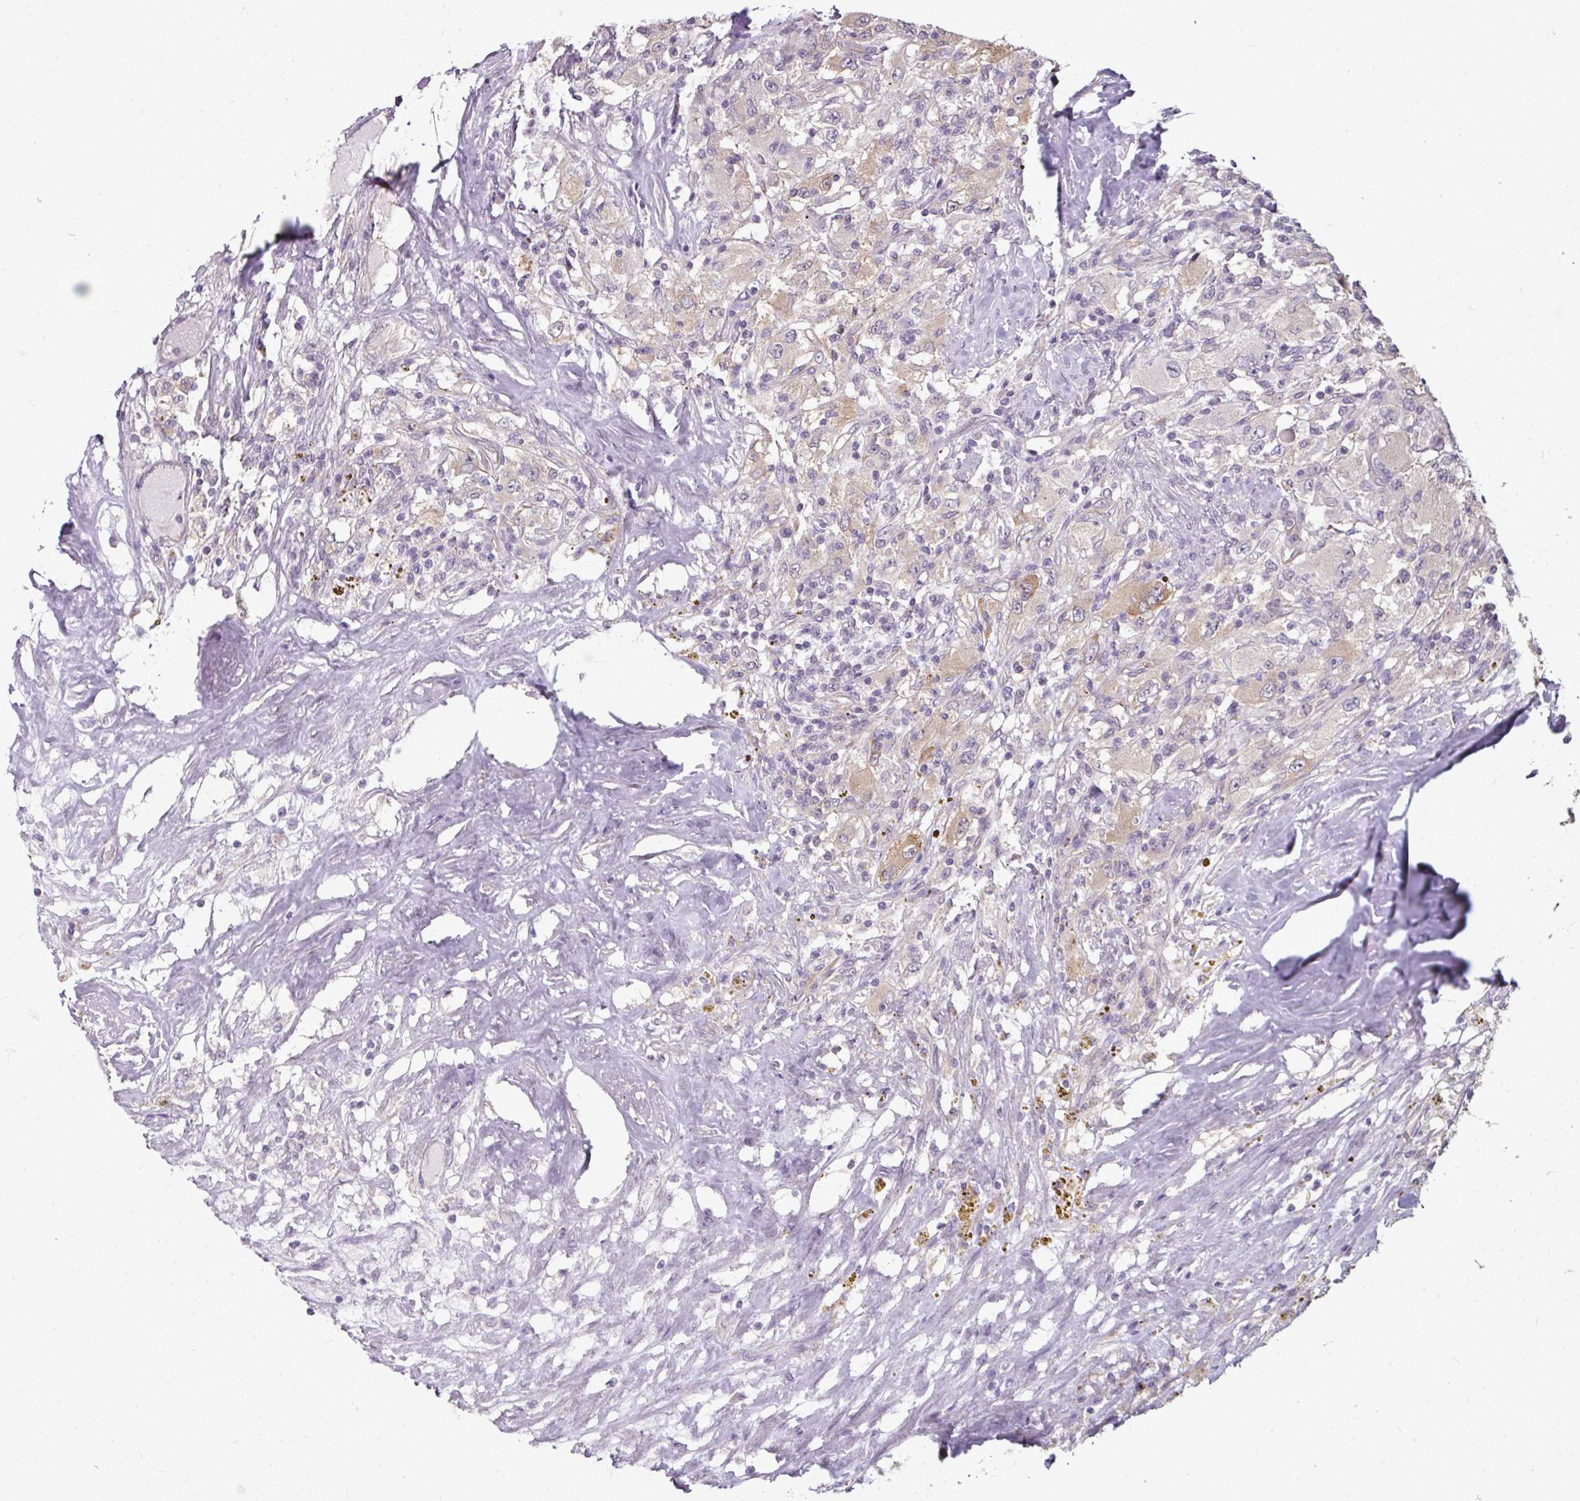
{"staining": {"intensity": "weak", "quantity": "<25%", "location": "cytoplasmic/membranous"}, "tissue": "renal cancer", "cell_type": "Tumor cells", "image_type": "cancer", "snomed": [{"axis": "morphology", "description": "Adenocarcinoma, NOS"}, {"axis": "topography", "description": "Kidney"}], "caption": "Histopathology image shows no protein positivity in tumor cells of renal cancer (adenocarcinoma) tissue. (Immunohistochemistry (ihc), brightfield microscopy, high magnification).", "gene": "C19orf33", "patient": {"sex": "female", "age": 67}}